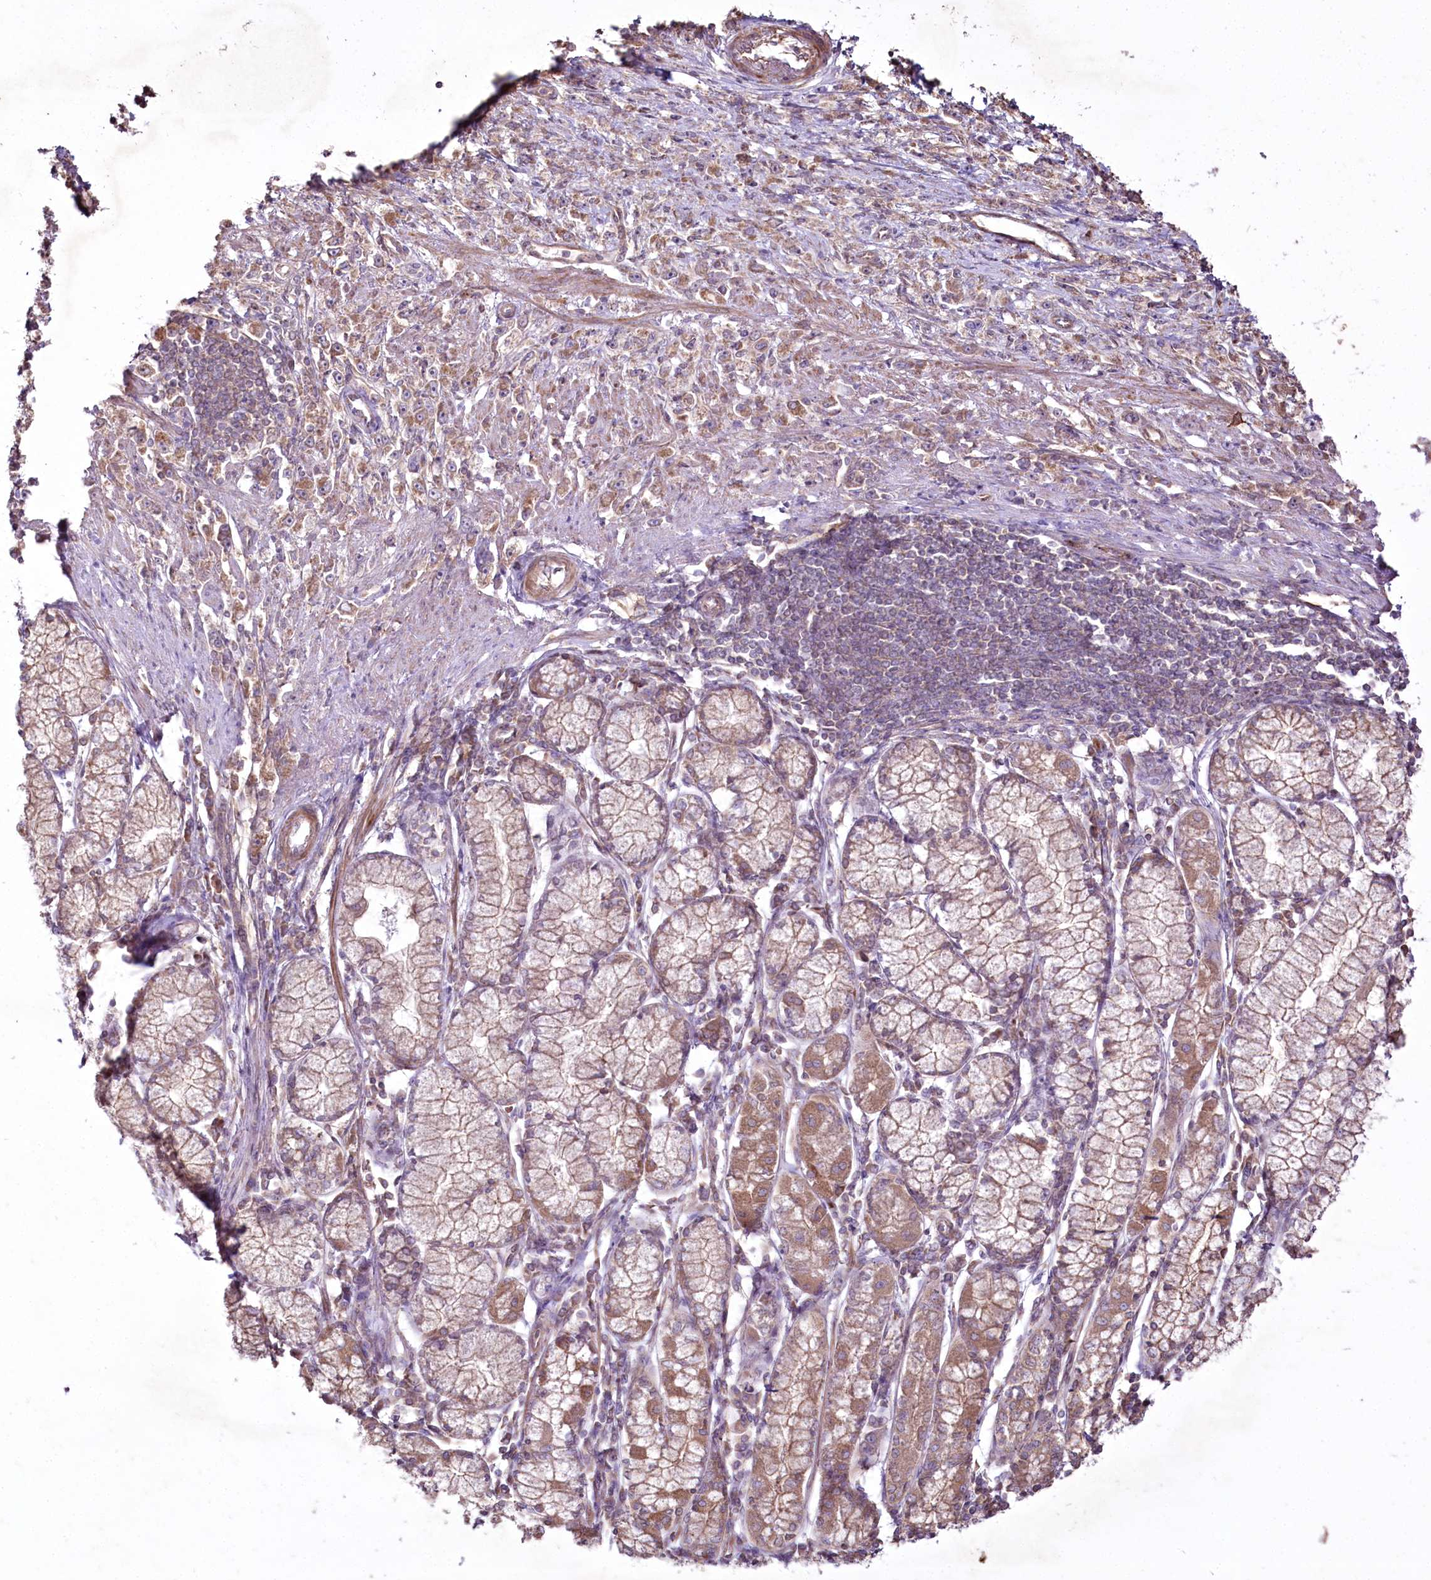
{"staining": {"intensity": "moderate", "quantity": ">75%", "location": "cytoplasmic/membranous"}, "tissue": "stomach cancer", "cell_type": "Tumor cells", "image_type": "cancer", "snomed": [{"axis": "morphology", "description": "Adenocarcinoma, NOS"}, {"axis": "topography", "description": "Stomach"}], "caption": "Tumor cells demonstrate medium levels of moderate cytoplasmic/membranous staining in approximately >75% of cells in human stomach cancer. The protein of interest is stained brown, and the nuclei are stained in blue (DAB (3,3'-diaminobenzidine) IHC with brightfield microscopy, high magnification).", "gene": "SH3TC1", "patient": {"sex": "female", "age": 59}}